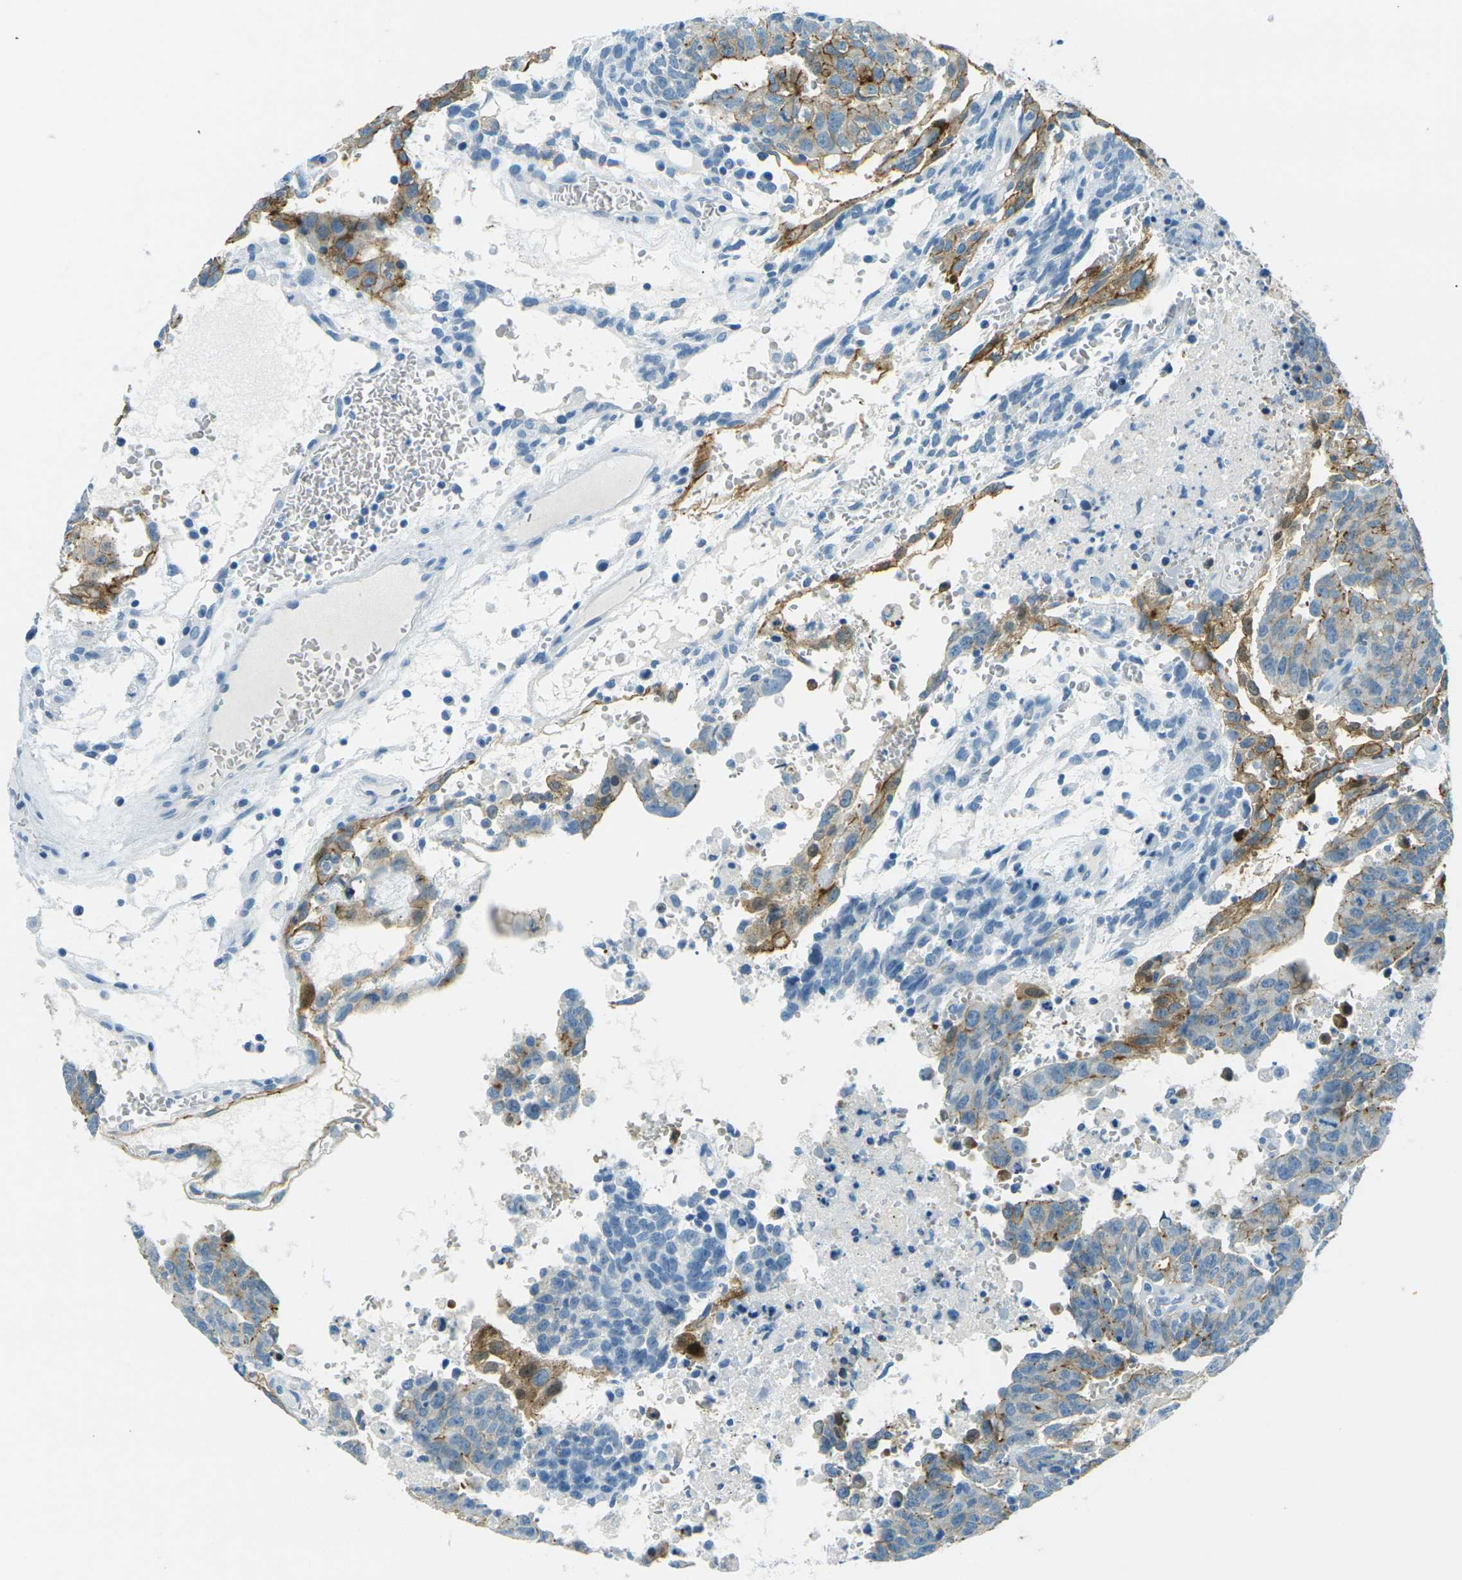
{"staining": {"intensity": "moderate", "quantity": "25%-75%", "location": "cytoplasmic/membranous"}, "tissue": "testis cancer", "cell_type": "Tumor cells", "image_type": "cancer", "snomed": [{"axis": "morphology", "description": "Seminoma, NOS"}, {"axis": "morphology", "description": "Carcinoma, Embryonal, NOS"}, {"axis": "topography", "description": "Testis"}], "caption": "High-power microscopy captured an immunohistochemistry (IHC) histopathology image of embryonal carcinoma (testis), revealing moderate cytoplasmic/membranous positivity in approximately 25%-75% of tumor cells.", "gene": "OCLN", "patient": {"sex": "male", "age": 52}}